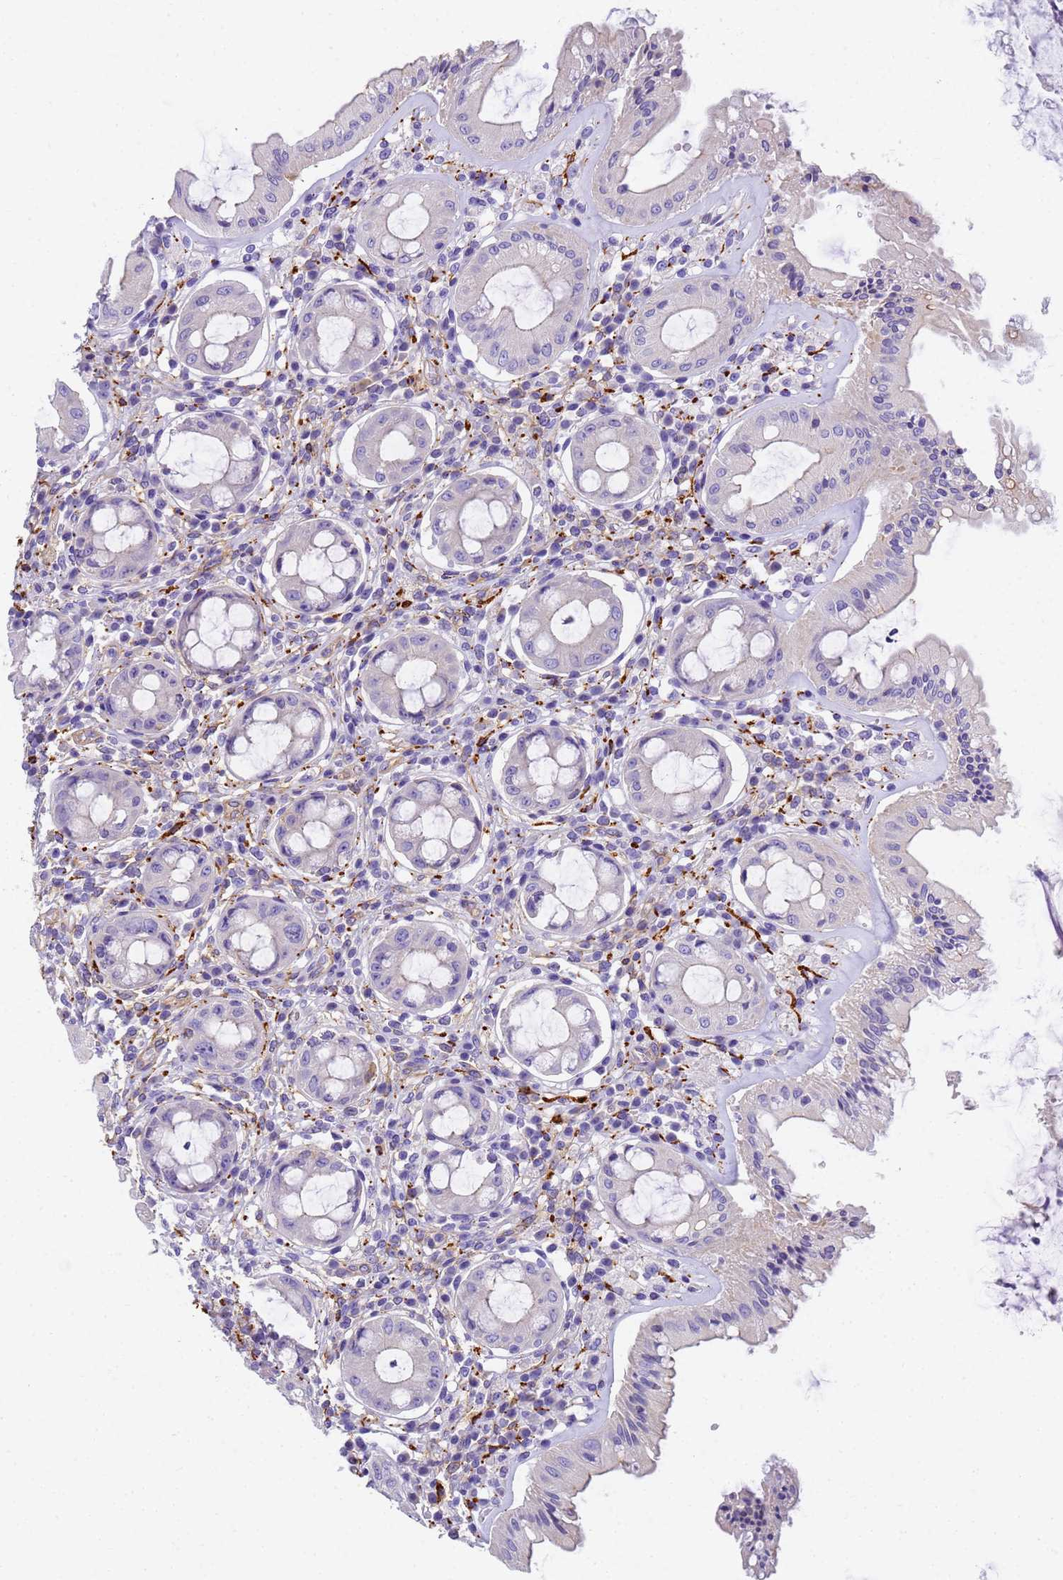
{"staining": {"intensity": "negative", "quantity": "none", "location": "none"}, "tissue": "rectum", "cell_type": "Glandular cells", "image_type": "normal", "snomed": [{"axis": "morphology", "description": "Normal tissue, NOS"}, {"axis": "topography", "description": "Rectum"}], "caption": "High magnification brightfield microscopy of benign rectum stained with DAB (3,3'-diaminobenzidine) (brown) and counterstained with hematoxylin (blue): glandular cells show no significant positivity. (DAB IHC, high magnification).", "gene": "MVB12A", "patient": {"sex": "female", "age": 57}}